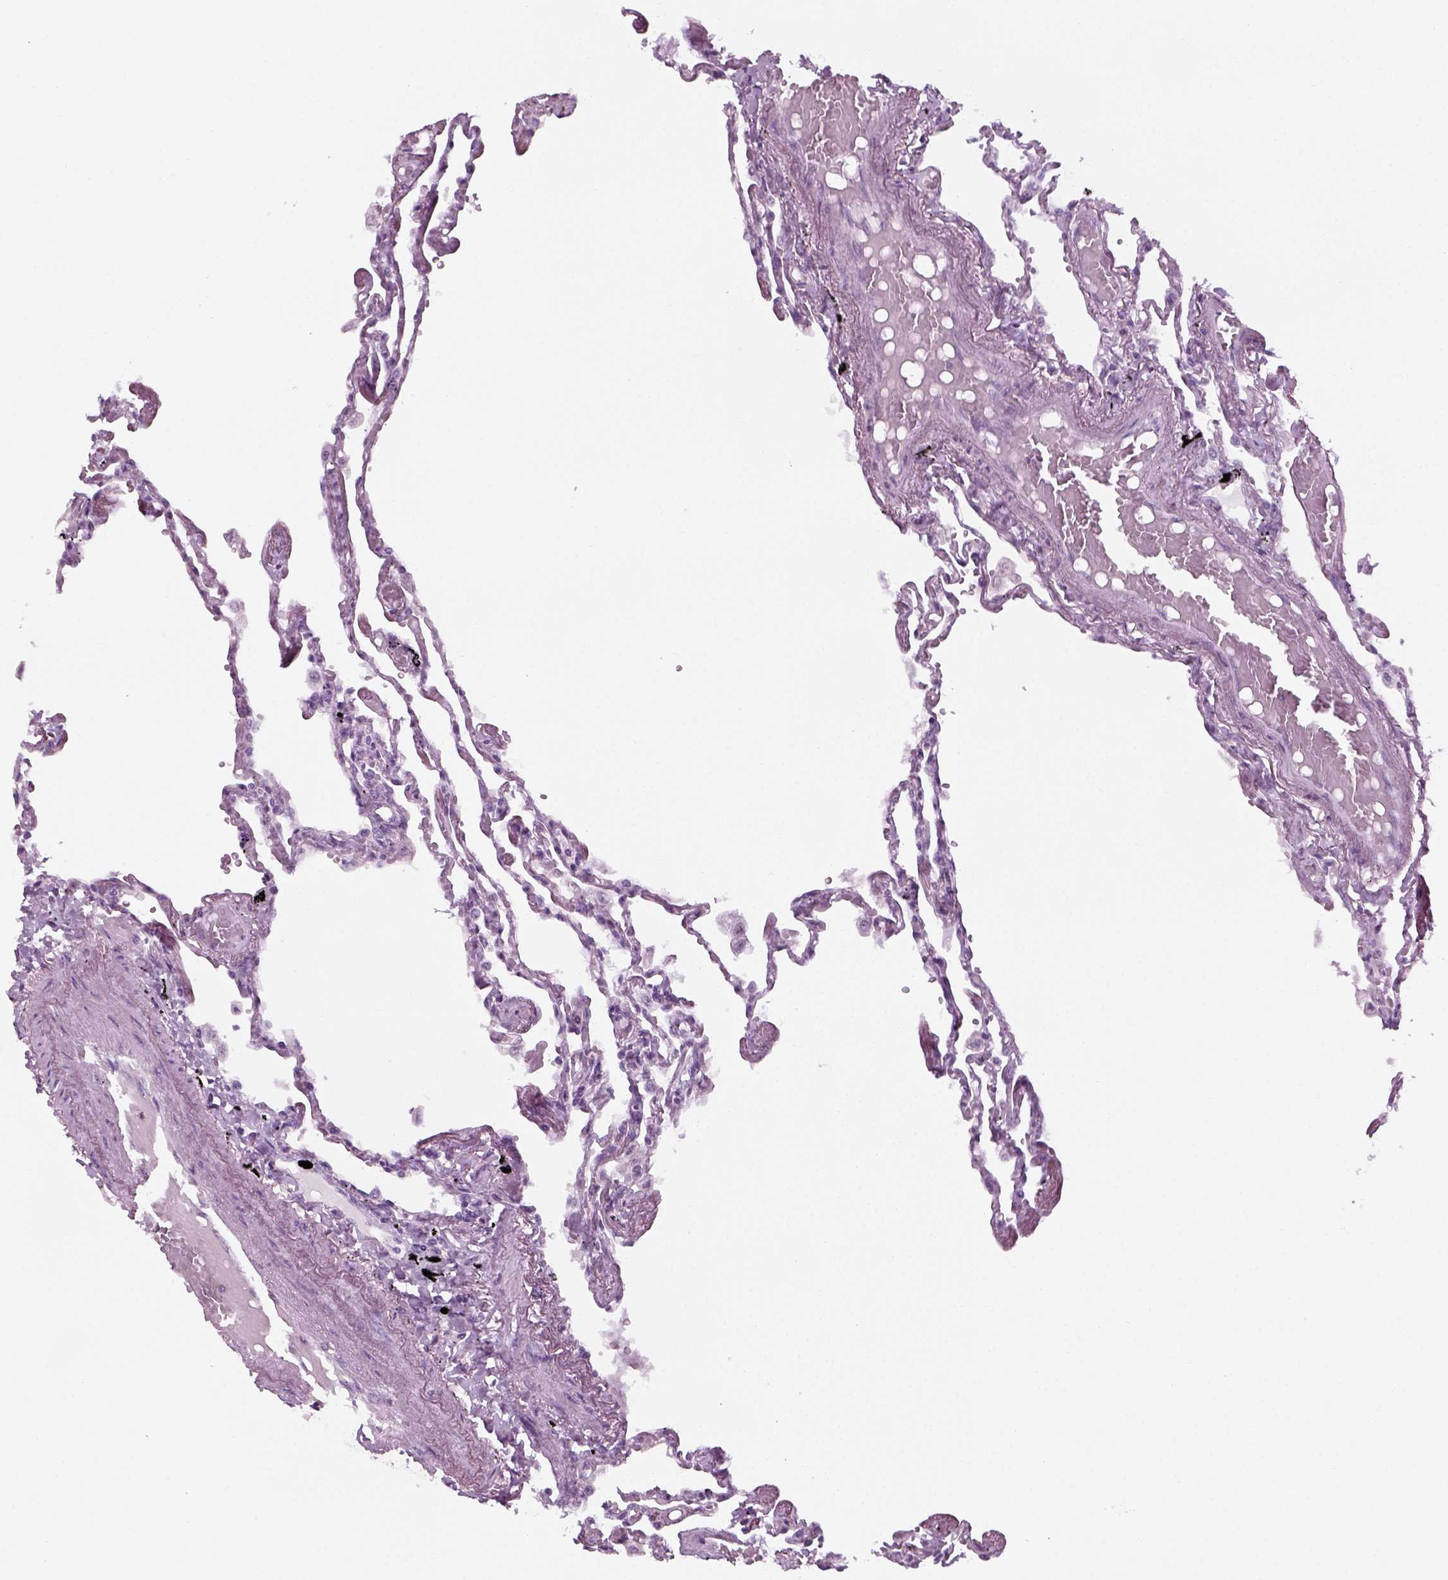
{"staining": {"intensity": "negative", "quantity": "none", "location": "none"}, "tissue": "lung", "cell_type": "Alveolar cells", "image_type": "normal", "snomed": [{"axis": "morphology", "description": "Normal tissue, NOS"}, {"axis": "morphology", "description": "Adenocarcinoma, NOS"}, {"axis": "topography", "description": "Cartilage tissue"}, {"axis": "topography", "description": "Lung"}], "caption": "Immunohistochemistry (IHC) histopathology image of unremarkable lung: lung stained with DAB exhibits no significant protein expression in alveolar cells.", "gene": "KRT75", "patient": {"sex": "female", "age": 67}}